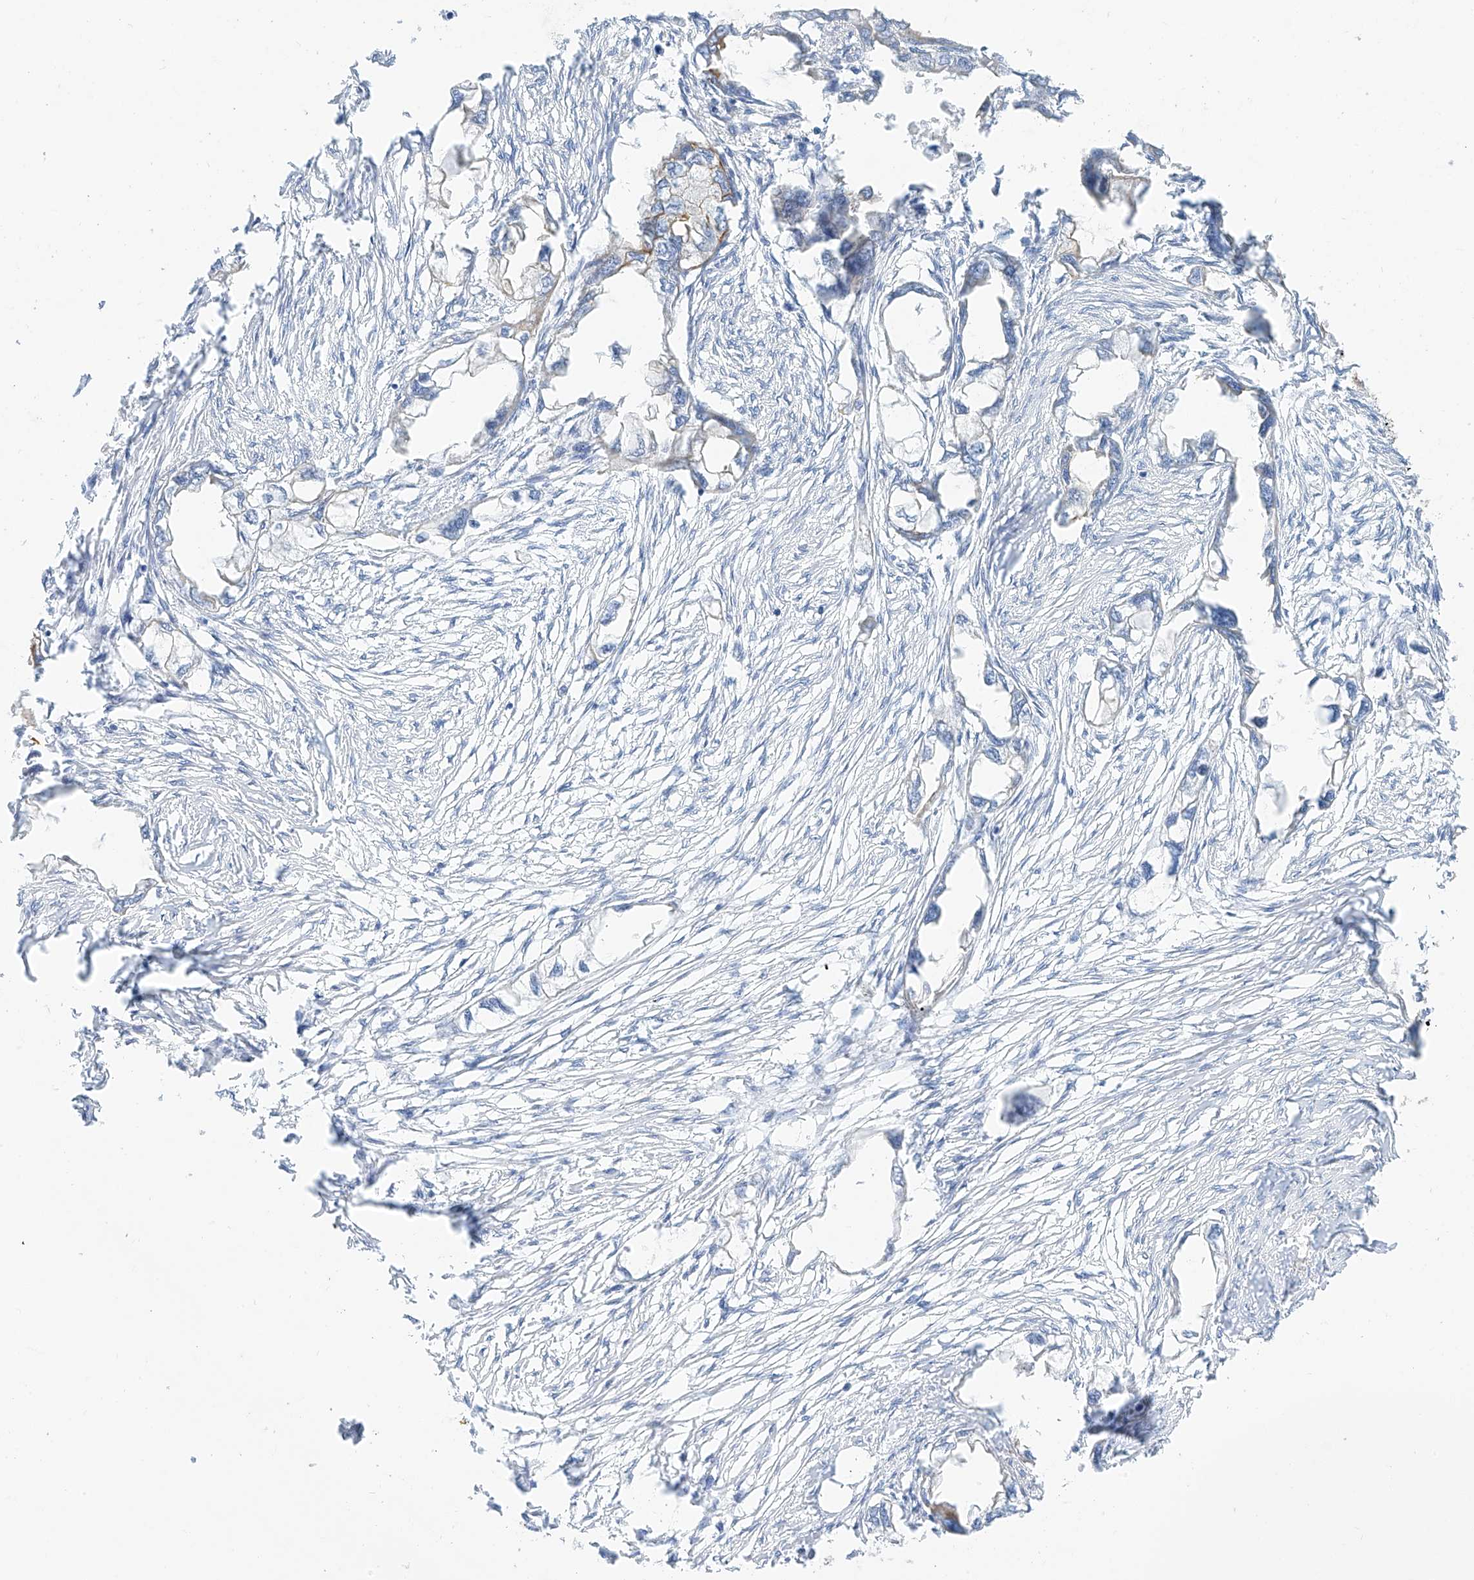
{"staining": {"intensity": "negative", "quantity": "none", "location": "none"}, "tissue": "endometrial cancer", "cell_type": "Tumor cells", "image_type": "cancer", "snomed": [{"axis": "morphology", "description": "Adenocarcinoma, NOS"}, {"axis": "morphology", "description": "Adenocarcinoma, metastatic, NOS"}, {"axis": "topography", "description": "Adipose tissue"}, {"axis": "topography", "description": "Endometrium"}], "caption": "DAB immunohistochemical staining of adenocarcinoma (endometrial) exhibits no significant positivity in tumor cells.", "gene": "PIK3C2B", "patient": {"sex": "female", "age": 67}}